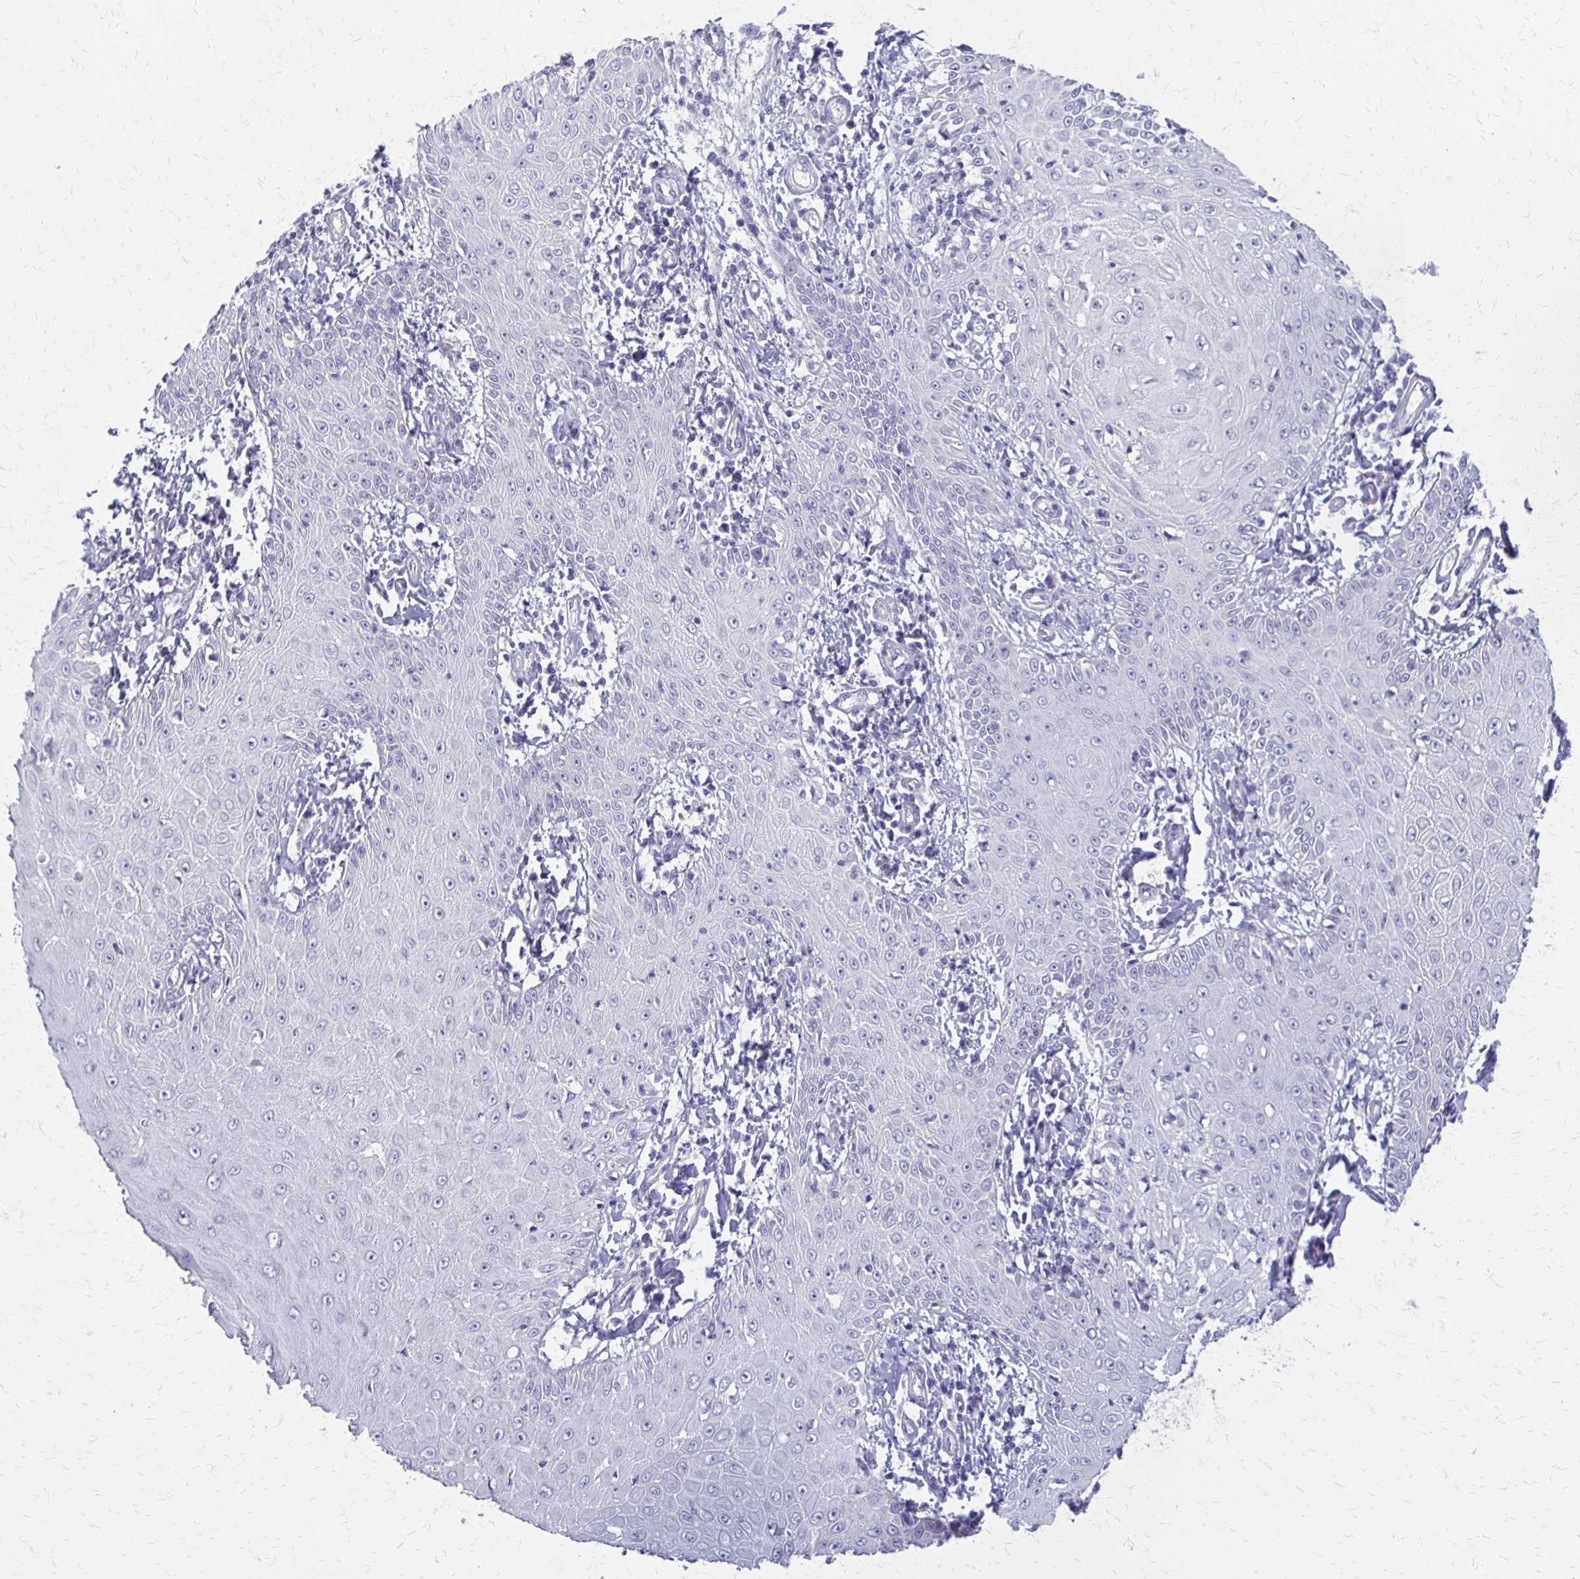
{"staining": {"intensity": "negative", "quantity": "none", "location": "none"}, "tissue": "skin cancer", "cell_type": "Tumor cells", "image_type": "cancer", "snomed": [{"axis": "morphology", "description": "Squamous cell carcinoma, NOS"}, {"axis": "topography", "description": "Skin"}], "caption": "This is a photomicrograph of immunohistochemistry (IHC) staining of squamous cell carcinoma (skin), which shows no staining in tumor cells. (IHC, brightfield microscopy, high magnification).", "gene": "RHOC", "patient": {"sex": "male", "age": 70}}